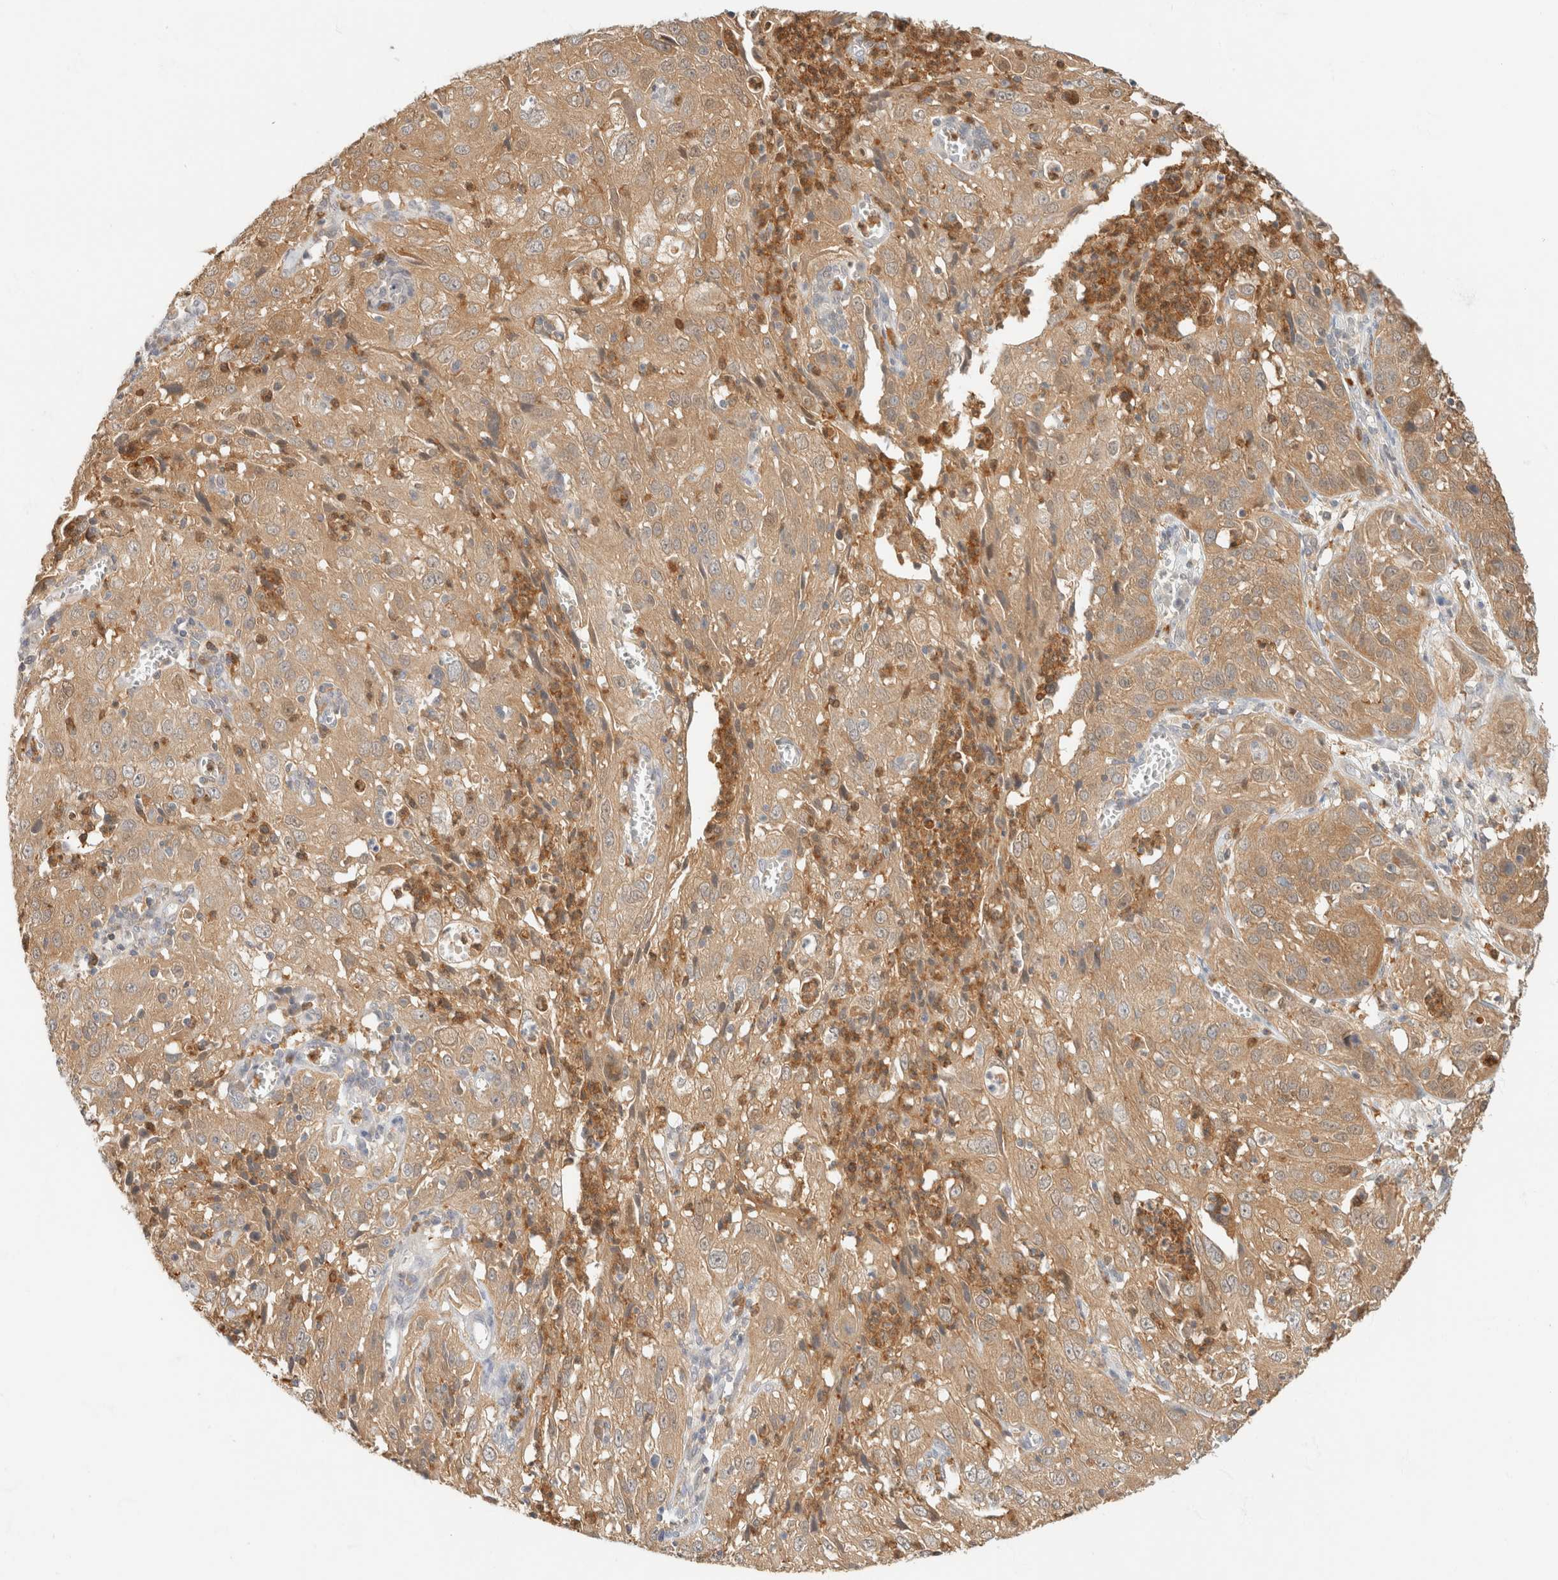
{"staining": {"intensity": "moderate", "quantity": ">75%", "location": "cytoplasmic/membranous"}, "tissue": "cervical cancer", "cell_type": "Tumor cells", "image_type": "cancer", "snomed": [{"axis": "morphology", "description": "Squamous cell carcinoma, NOS"}, {"axis": "topography", "description": "Cervix"}], "caption": "Moderate cytoplasmic/membranous positivity for a protein is present in about >75% of tumor cells of squamous cell carcinoma (cervical) using immunohistochemistry (IHC).", "gene": "GPI", "patient": {"sex": "female", "age": 32}}